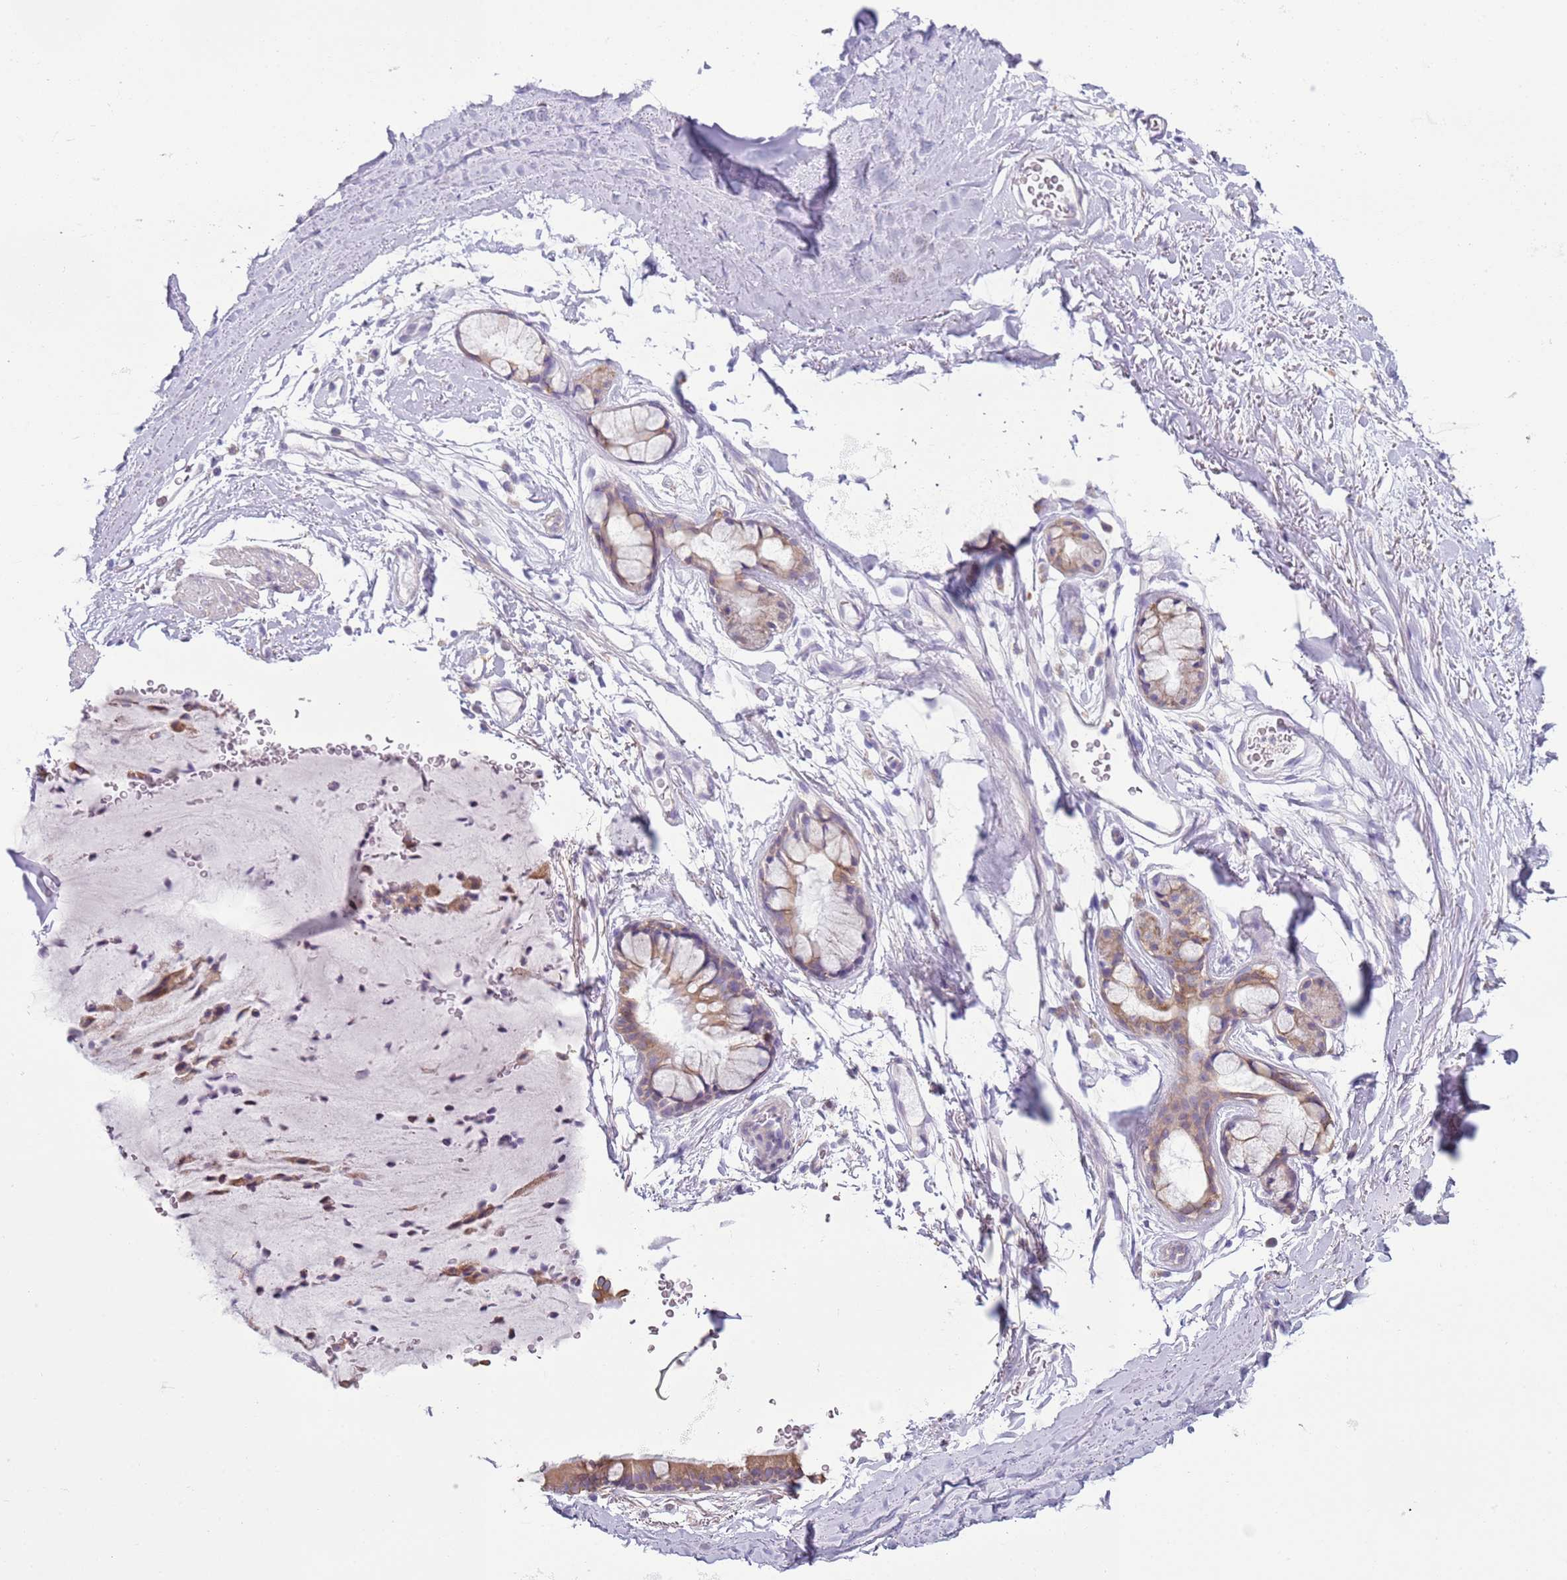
{"staining": {"intensity": "negative", "quantity": "none", "location": "none"}, "tissue": "adipose tissue", "cell_type": "Adipocytes", "image_type": "normal", "snomed": [{"axis": "morphology", "description": "Normal tissue, NOS"}, {"axis": "topography", "description": "Lymph node"}, {"axis": "topography", "description": "Bronchus"}], "caption": "This histopathology image is of benign adipose tissue stained with IHC to label a protein in brown with the nuclei are counter-stained blue. There is no staining in adipocytes.", "gene": "OAF", "patient": {"sex": "male", "age": 63}}